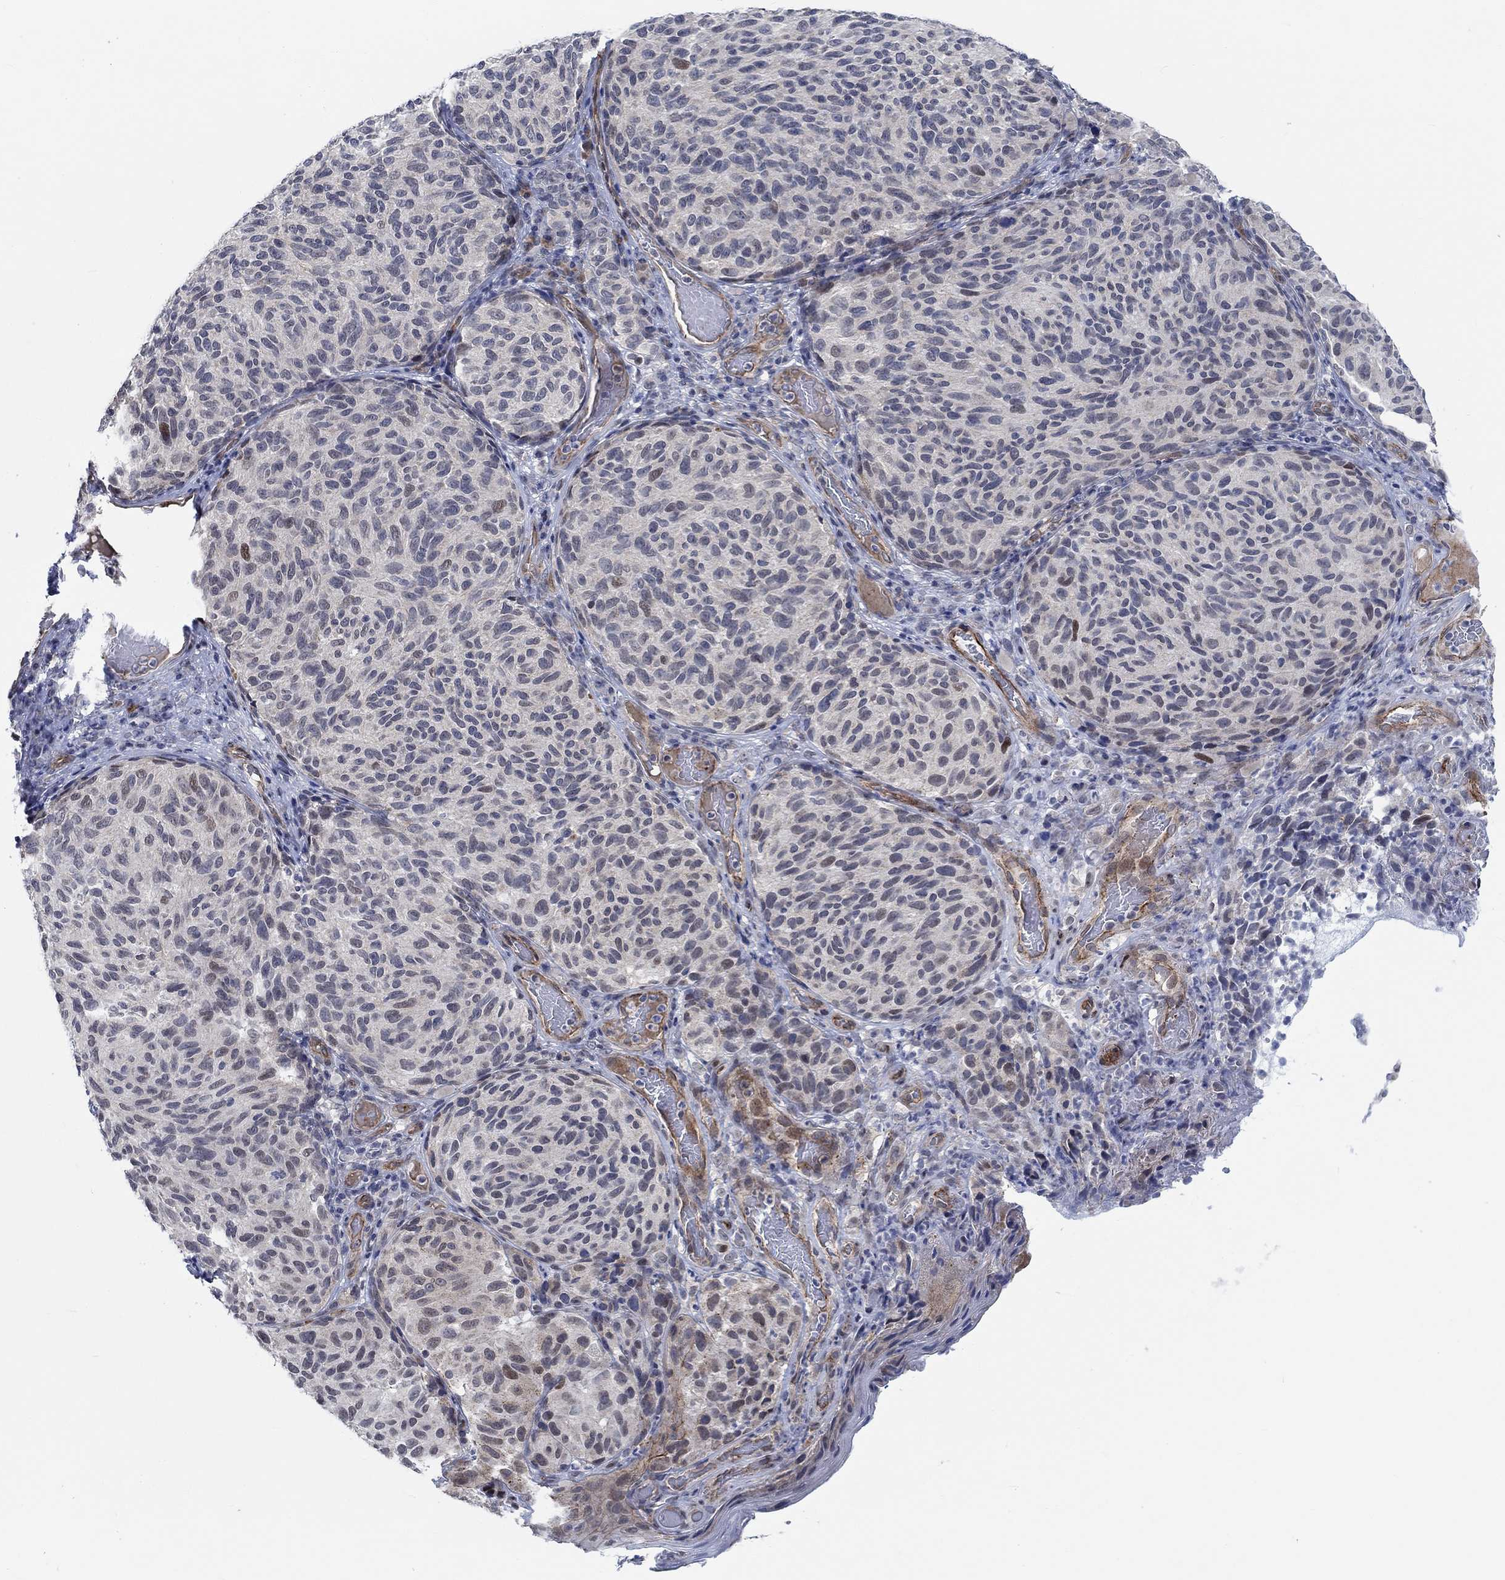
{"staining": {"intensity": "moderate", "quantity": "<25%", "location": "nuclear"}, "tissue": "melanoma", "cell_type": "Tumor cells", "image_type": "cancer", "snomed": [{"axis": "morphology", "description": "Malignant melanoma, NOS"}, {"axis": "topography", "description": "Skin"}], "caption": "Immunohistochemical staining of melanoma reveals low levels of moderate nuclear protein positivity in about <25% of tumor cells.", "gene": "KCNH8", "patient": {"sex": "female", "age": 73}}